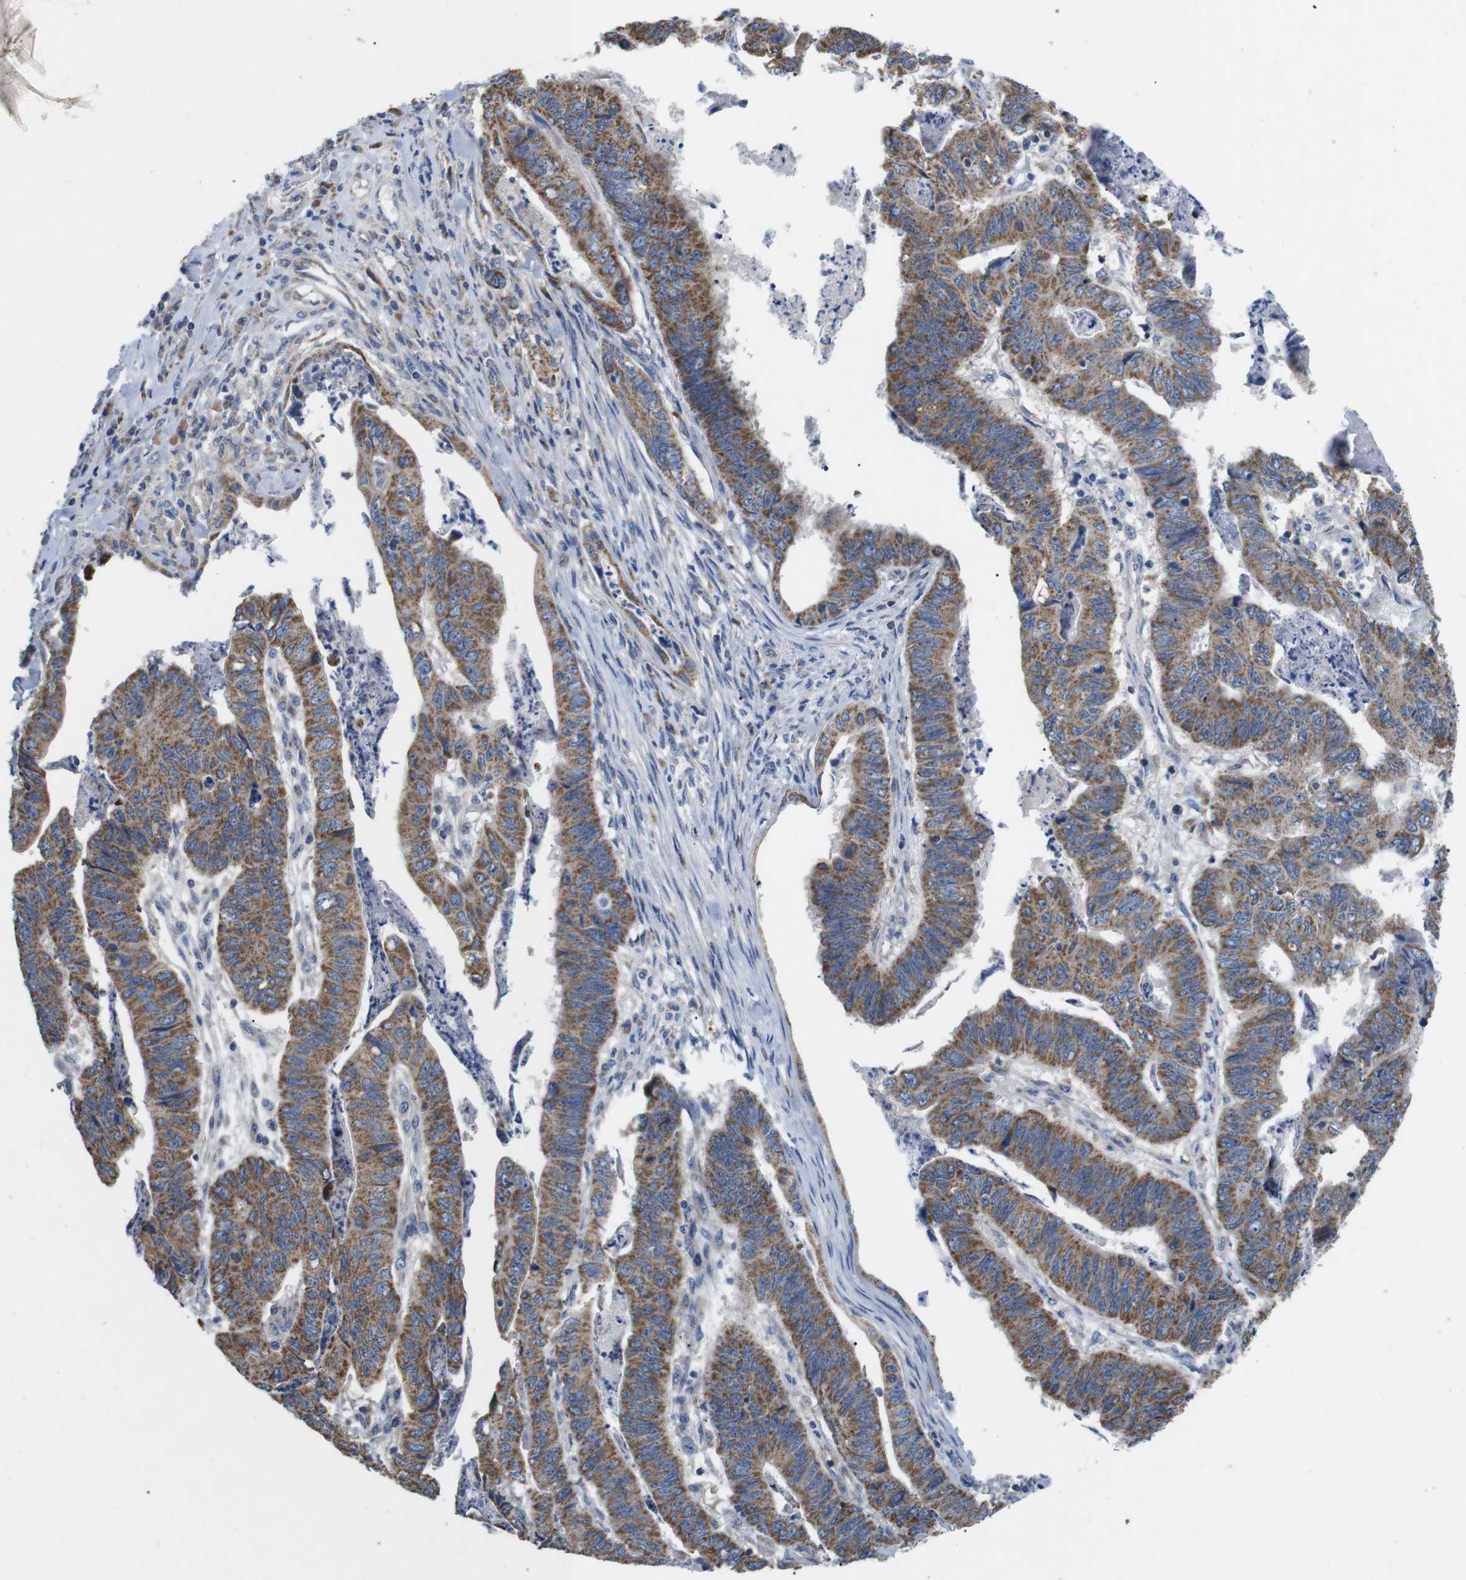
{"staining": {"intensity": "moderate", "quantity": ">75%", "location": "cytoplasmic/membranous"}, "tissue": "stomach cancer", "cell_type": "Tumor cells", "image_type": "cancer", "snomed": [{"axis": "morphology", "description": "Adenocarcinoma, NOS"}, {"axis": "topography", "description": "Stomach, lower"}], "caption": "Immunohistochemical staining of human stomach cancer displays moderate cytoplasmic/membranous protein expression in approximately >75% of tumor cells.", "gene": "F2RL1", "patient": {"sex": "male", "age": 77}}